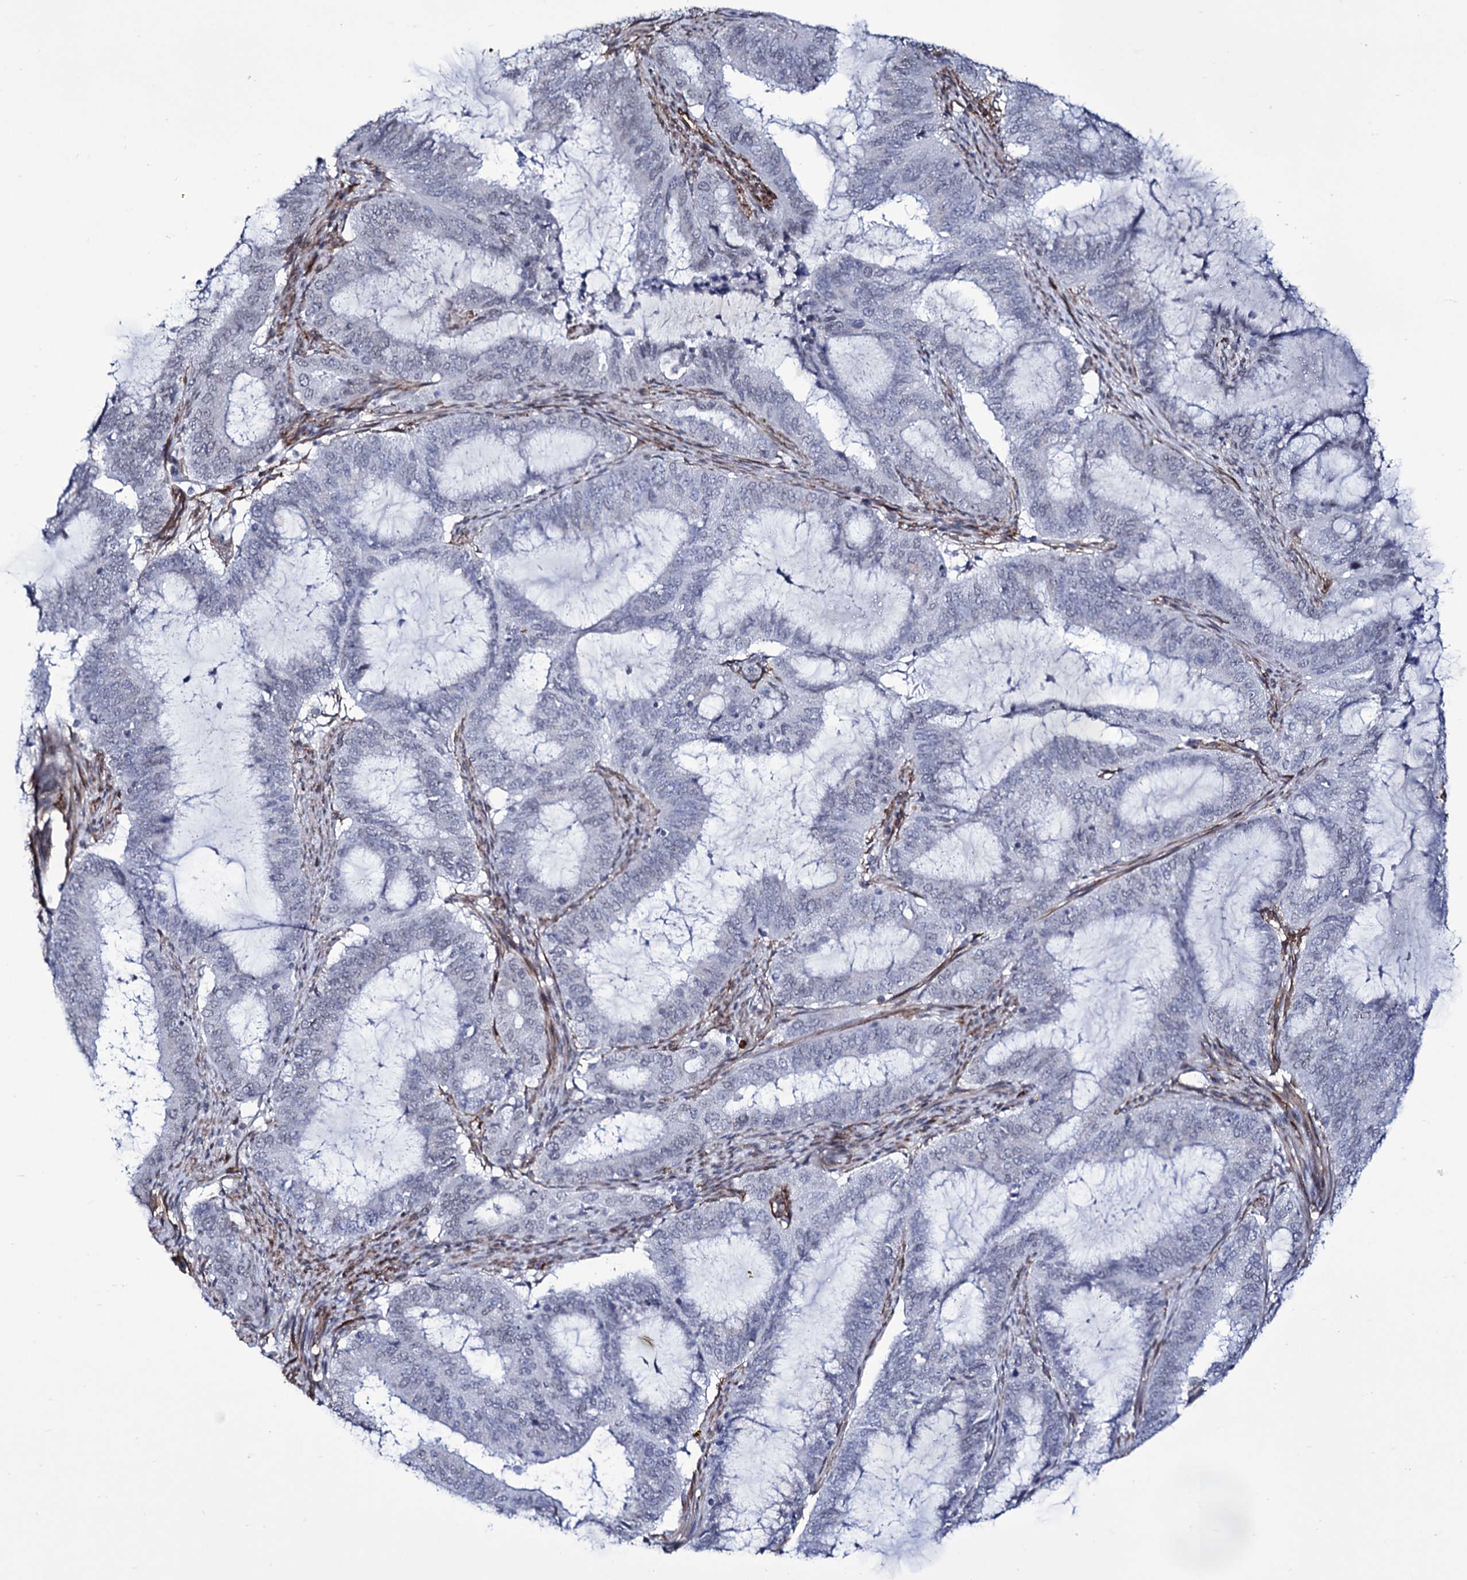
{"staining": {"intensity": "negative", "quantity": "none", "location": "none"}, "tissue": "endometrial cancer", "cell_type": "Tumor cells", "image_type": "cancer", "snomed": [{"axis": "morphology", "description": "Adenocarcinoma, NOS"}, {"axis": "topography", "description": "Endometrium"}], "caption": "IHC image of neoplastic tissue: adenocarcinoma (endometrial) stained with DAB demonstrates no significant protein staining in tumor cells.", "gene": "ZC3H12C", "patient": {"sex": "female", "age": 51}}